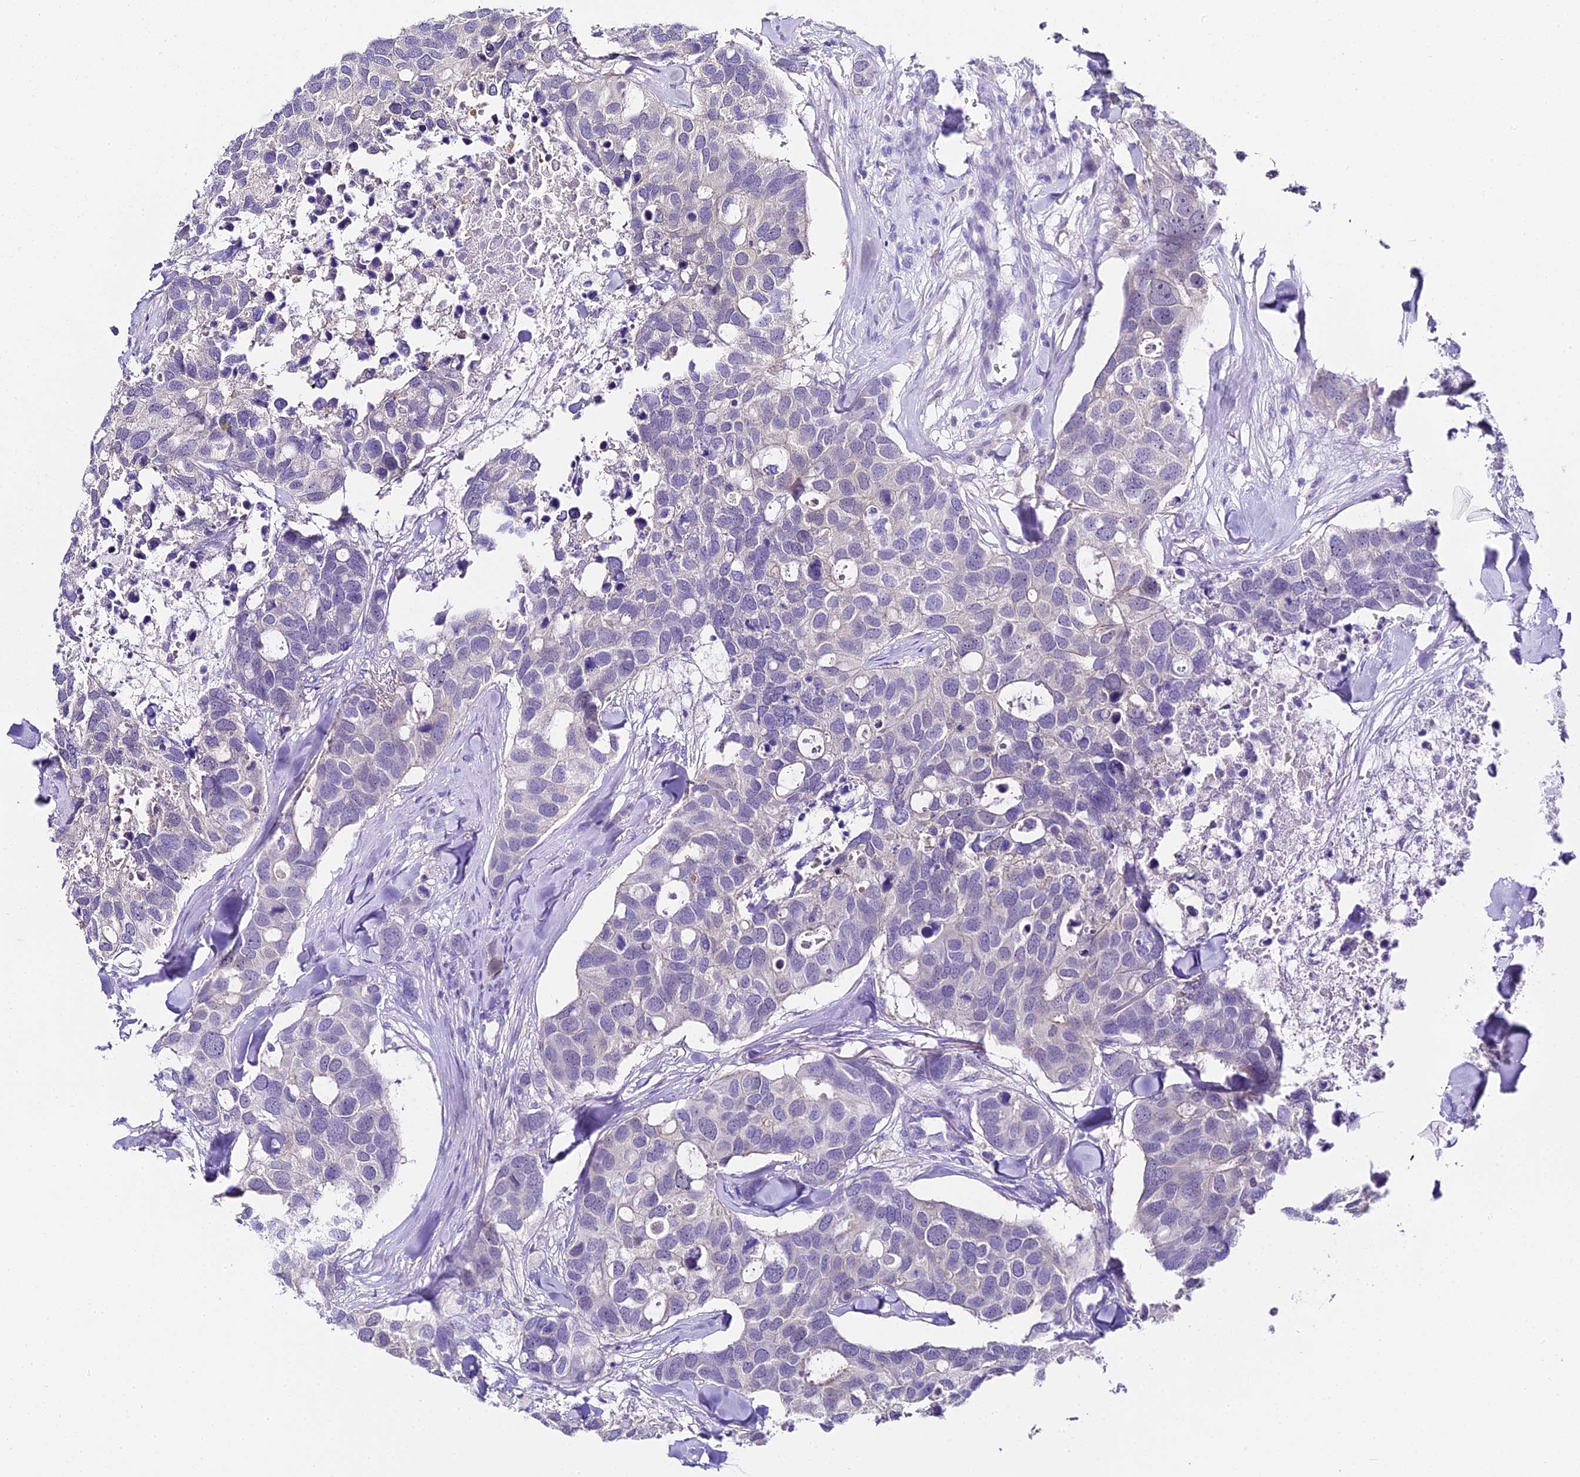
{"staining": {"intensity": "negative", "quantity": "none", "location": "none"}, "tissue": "breast cancer", "cell_type": "Tumor cells", "image_type": "cancer", "snomed": [{"axis": "morphology", "description": "Duct carcinoma"}, {"axis": "topography", "description": "Breast"}], "caption": "Breast cancer (invasive ductal carcinoma) stained for a protein using IHC shows no positivity tumor cells.", "gene": "ABHD14A-ACY1", "patient": {"sex": "female", "age": 83}}